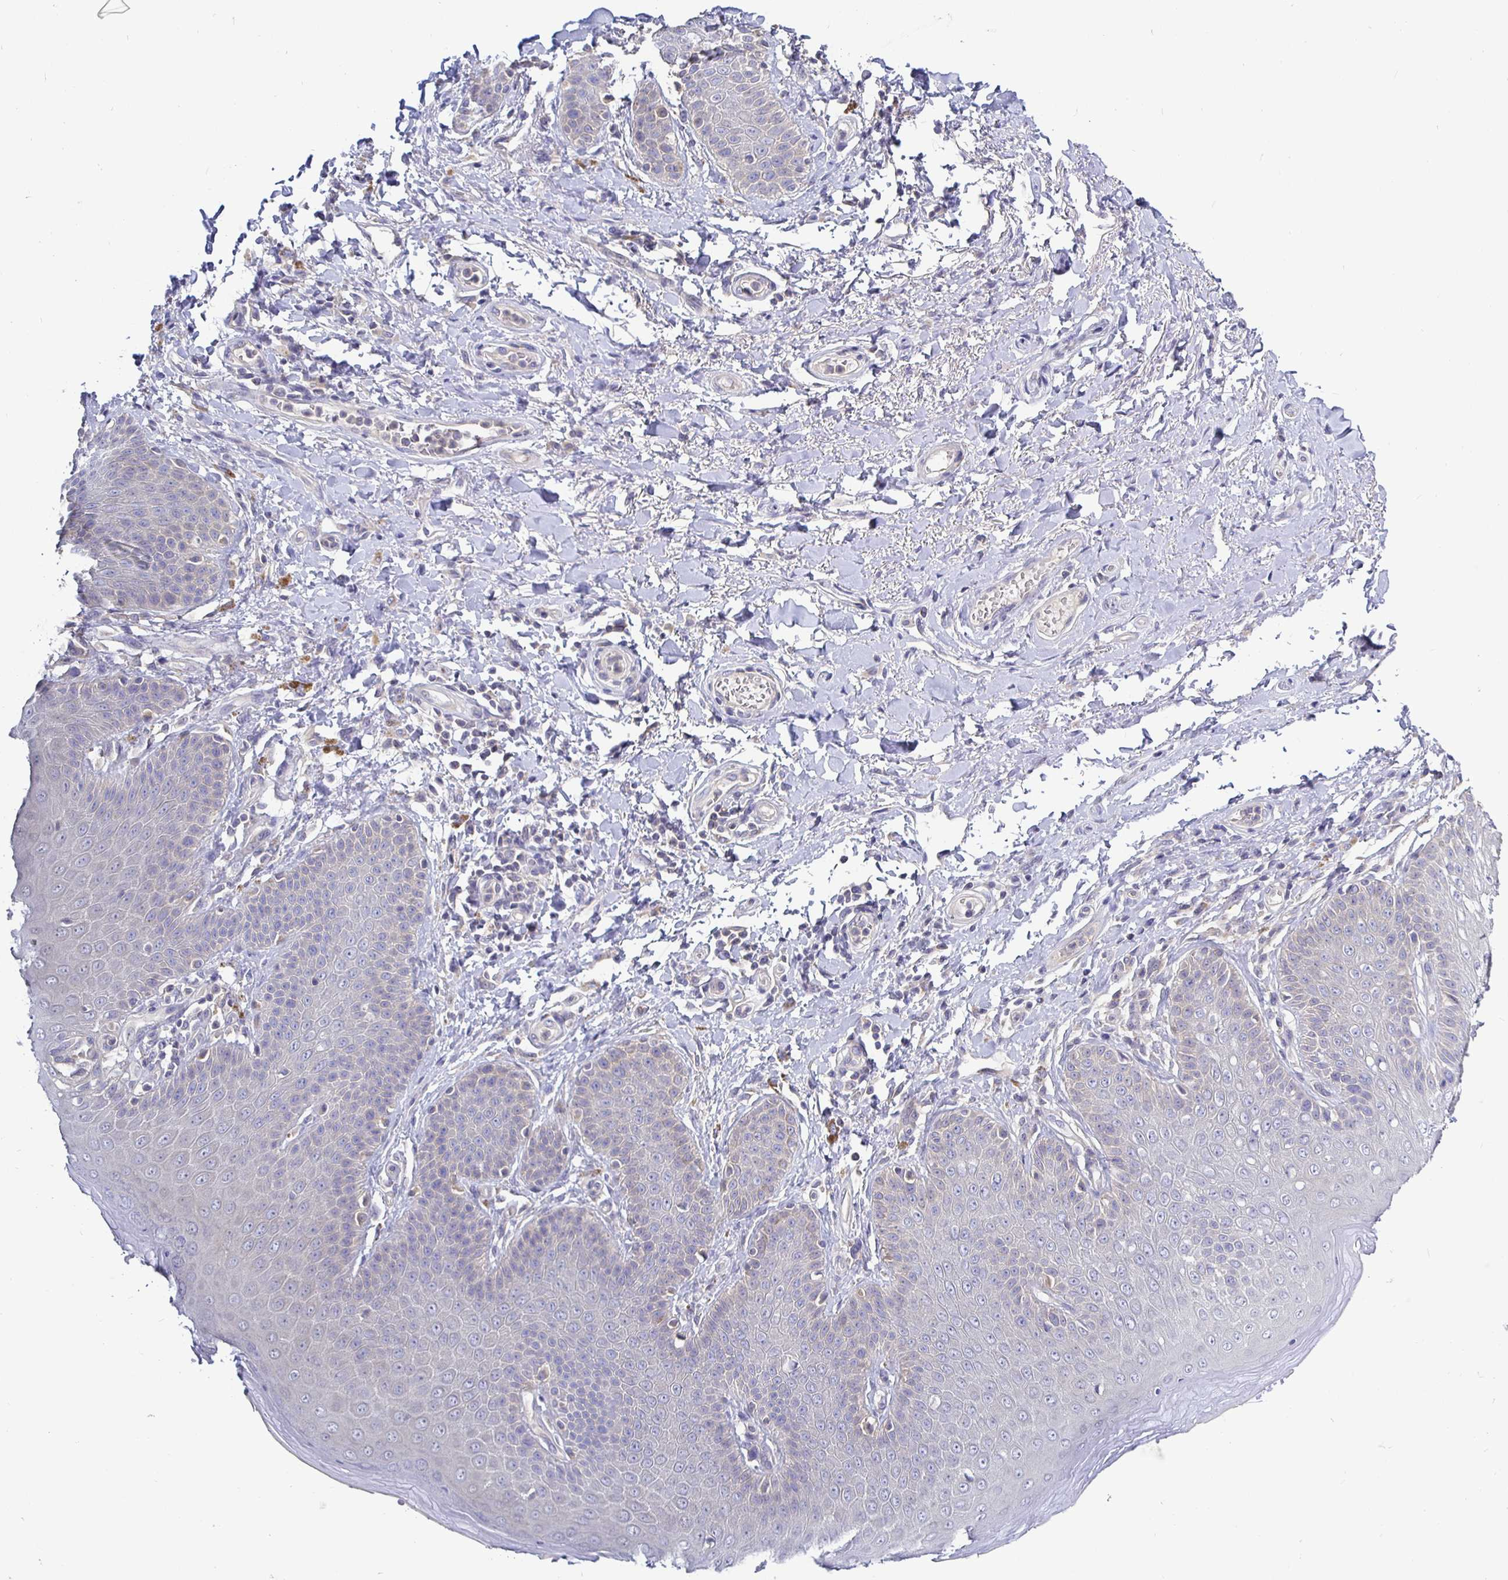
{"staining": {"intensity": "negative", "quantity": "none", "location": "none"}, "tissue": "skin", "cell_type": "Epidermal cells", "image_type": "normal", "snomed": [{"axis": "morphology", "description": "Normal tissue, NOS"}, {"axis": "topography", "description": "Peripheral nerve tissue"}], "caption": "IHC image of benign human skin stained for a protein (brown), which demonstrates no expression in epidermal cells.", "gene": "KIF21A", "patient": {"sex": "male", "age": 51}}